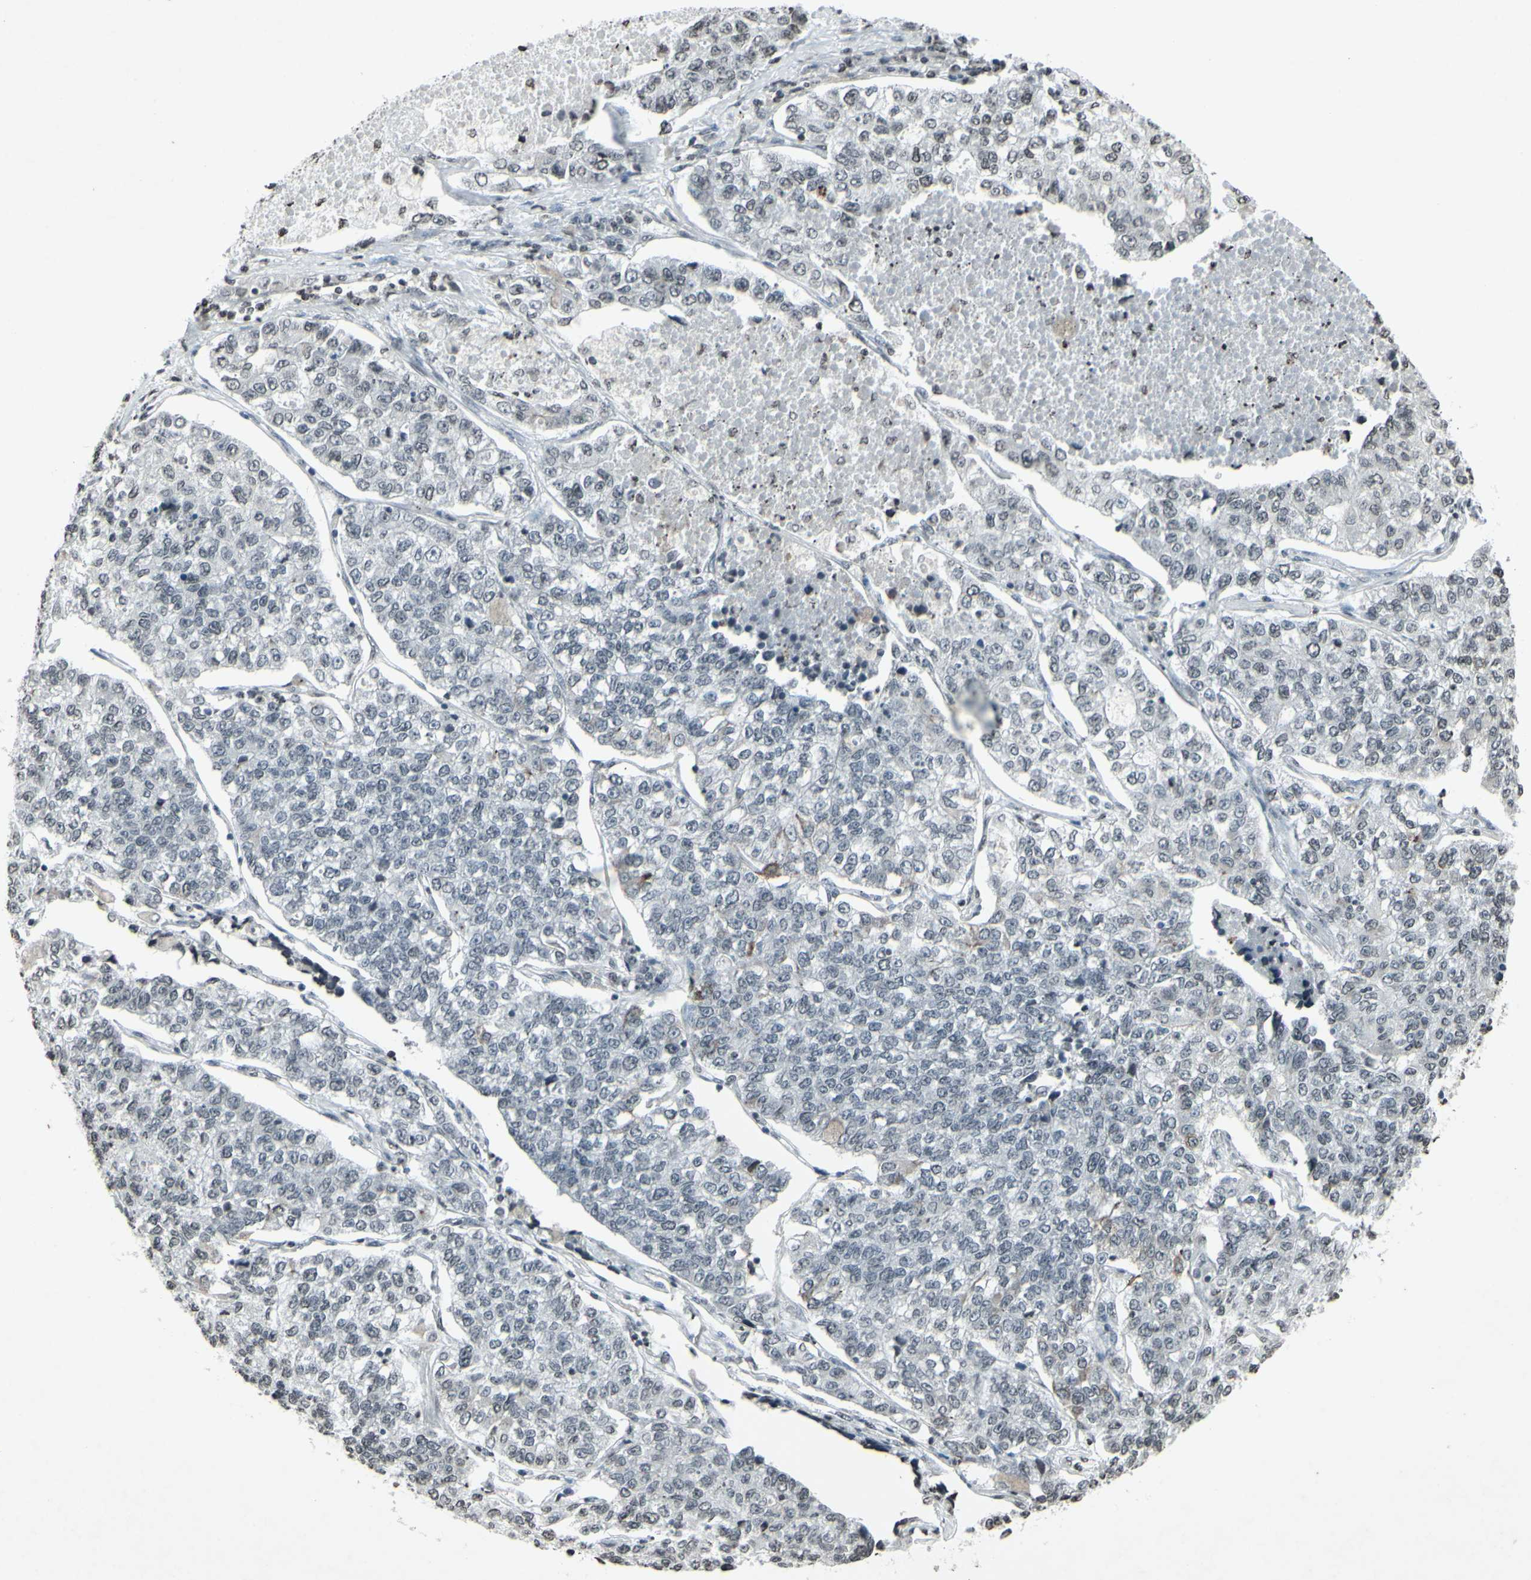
{"staining": {"intensity": "negative", "quantity": "none", "location": "none"}, "tissue": "lung cancer", "cell_type": "Tumor cells", "image_type": "cancer", "snomed": [{"axis": "morphology", "description": "Adenocarcinoma, NOS"}, {"axis": "topography", "description": "Lung"}], "caption": "Tumor cells show no significant protein staining in lung cancer.", "gene": "CD79B", "patient": {"sex": "male", "age": 49}}